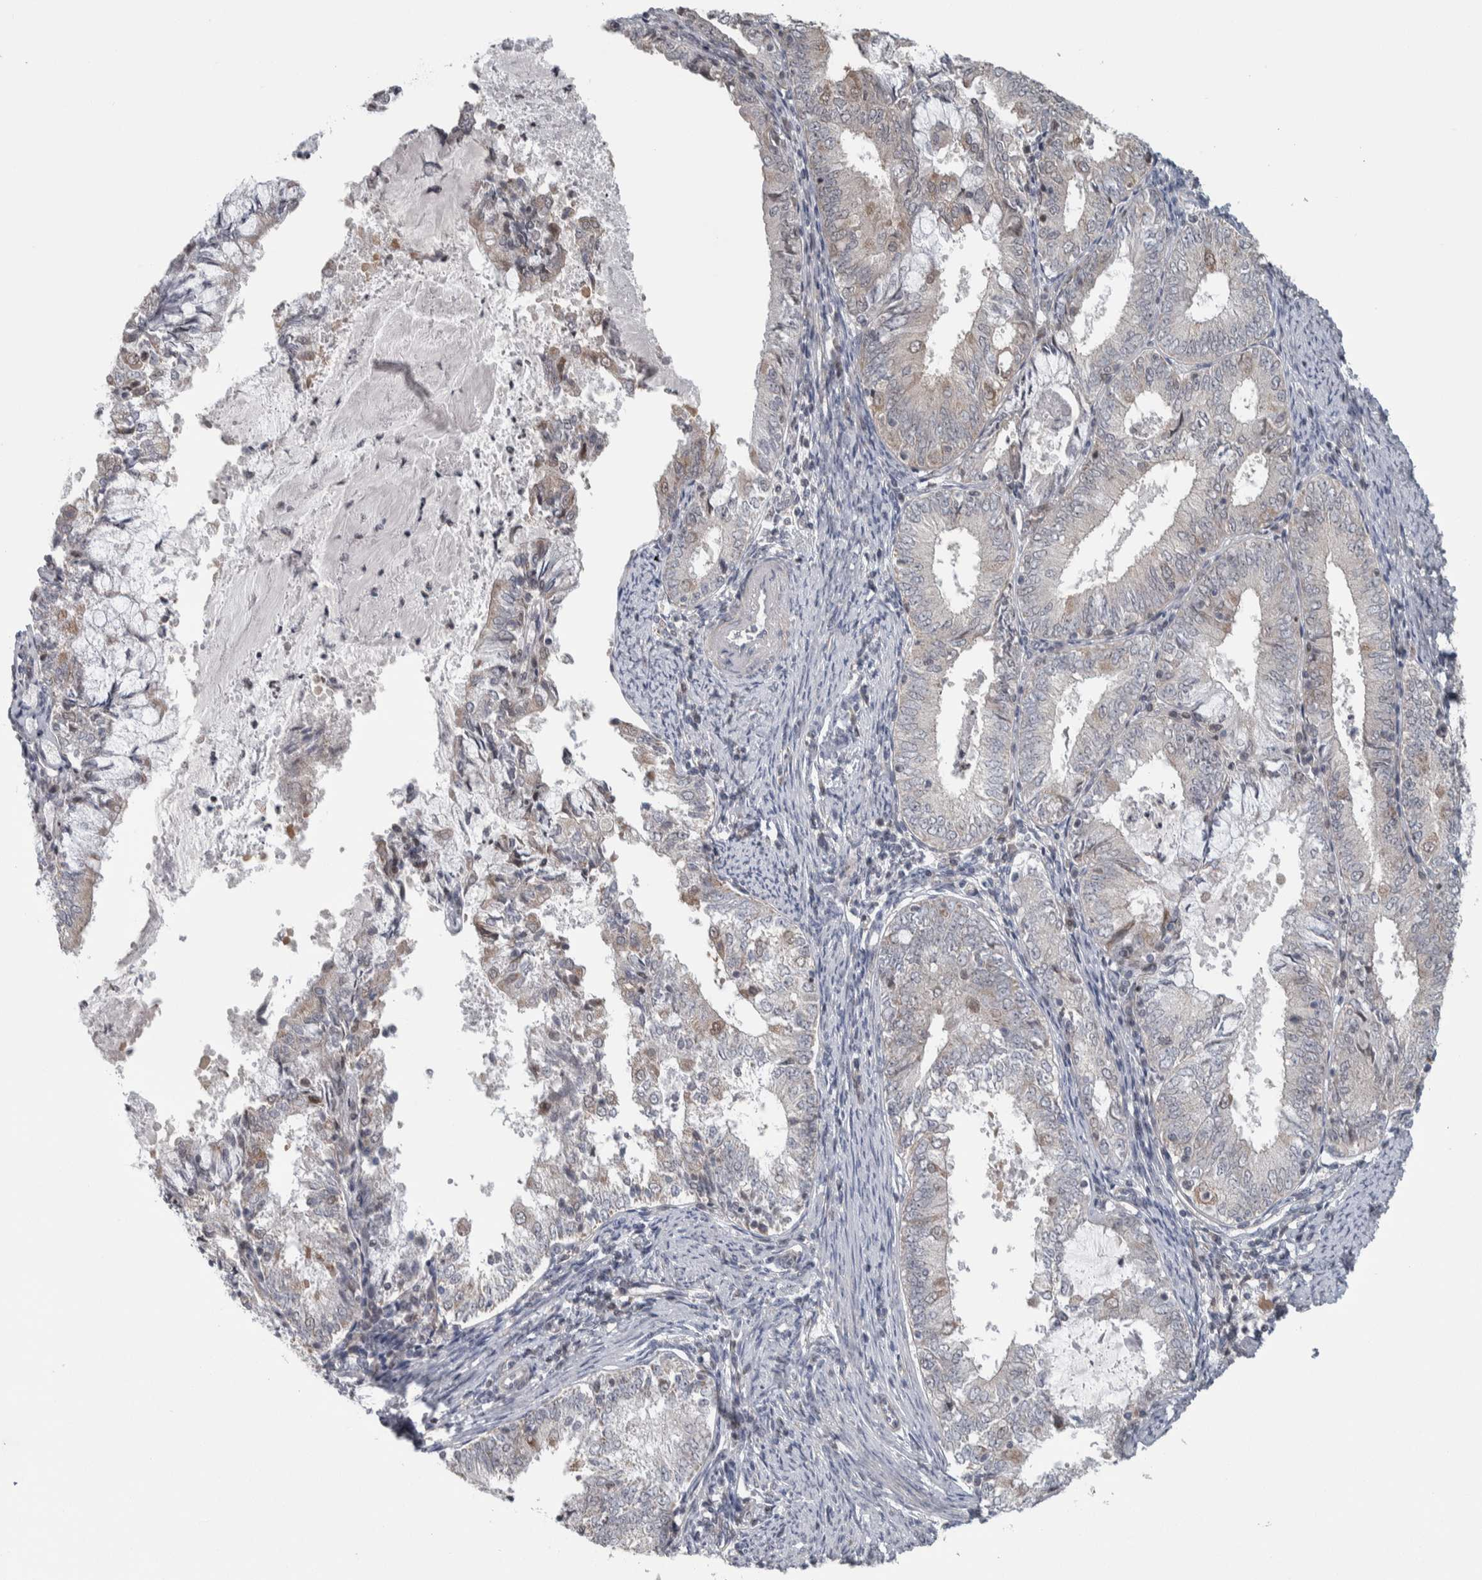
{"staining": {"intensity": "weak", "quantity": "<25%", "location": "cytoplasmic/membranous"}, "tissue": "endometrial cancer", "cell_type": "Tumor cells", "image_type": "cancer", "snomed": [{"axis": "morphology", "description": "Adenocarcinoma, NOS"}, {"axis": "topography", "description": "Endometrium"}], "caption": "A high-resolution micrograph shows immunohistochemistry (IHC) staining of endometrial cancer, which reveals no significant positivity in tumor cells.", "gene": "CWC27", "patient": {"sex": "female", "age": 57}}